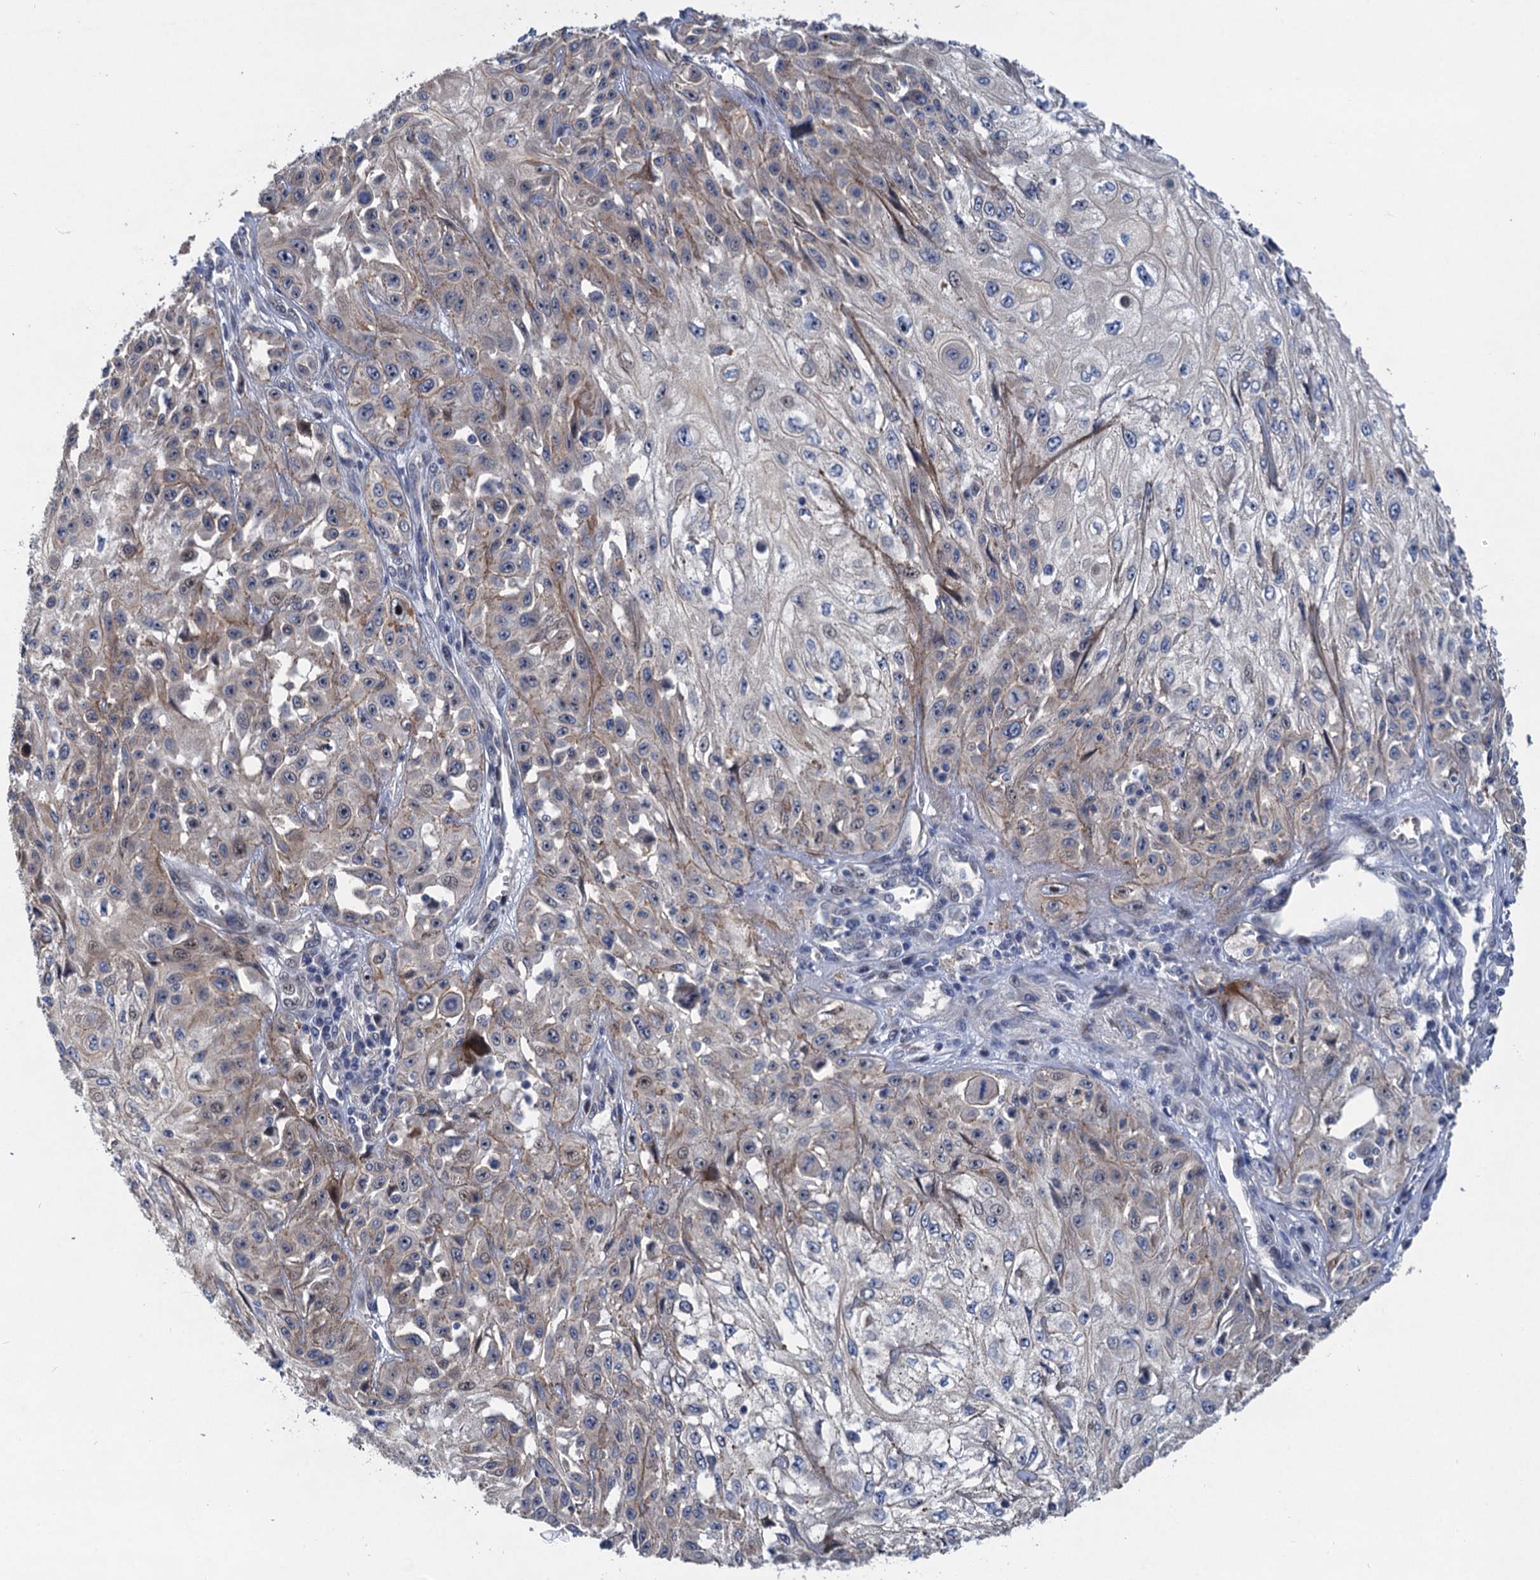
{"staining": {"intensity": "negative", "quantity": "none", "location": "none"}, "tissue": "skin cancer", "cell_type": "Tumor cells", "image_type": "cancer", "snomed": [{"axis": "morphology", "description": "Squamous cell carcinoma, NOS"}, {"axis": "morphology", "description": "Squamous cell carcinoma, metastatic, NOS"}, {"axis": "topography", "description": "Skin"}, {"axis": "topography", "description": "Lymph node"}], "caption": "This is an immunohistochemistry histopathology image of metastatic squamous cell carcinoma (skin). There is no expression in tumor cells.", "gene": "TRAF7", "patient": {"sex": "male", "age": 75}}